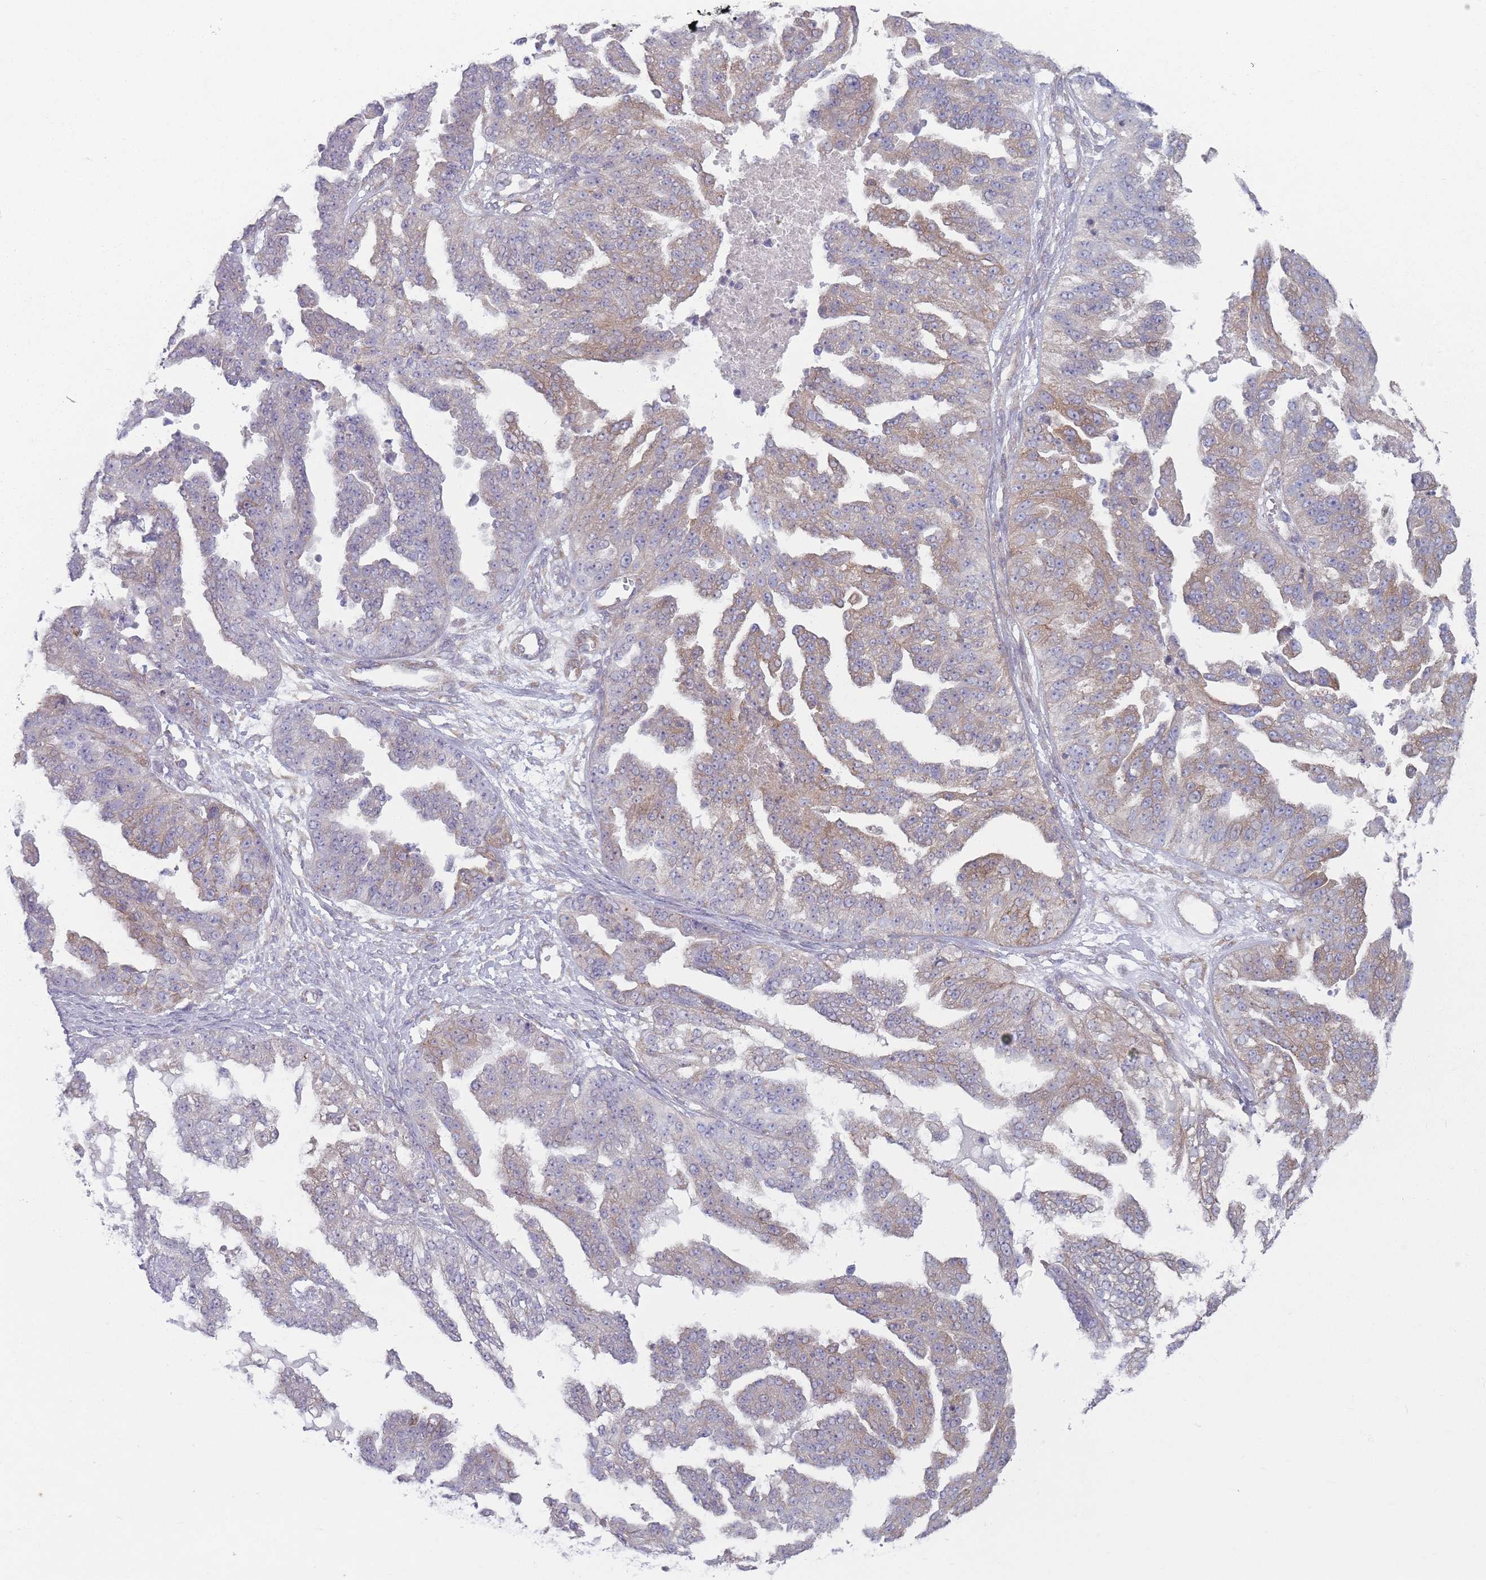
{"staining": {"intensity": "weak", "quantity": "<25%", "location": "cytoplasmic/membranous"}, "tissue": "ovarian cancer", "cell_type": "Tumor cells", "image_type": "cancer", "snomed": [{"axis": "morphology", "description": "Cystadenocarcinoma, serous, NOS"}, {"axis": "topography", "description": "Ovary"}], "caption": "Serous cystadenocarcinoma (ovarian) stained for a protein using immunohistochemistry reveals no positivity tumor cells.", "gene": "HSBP1L1", "patient": {"sex": "female", "age": 58}}